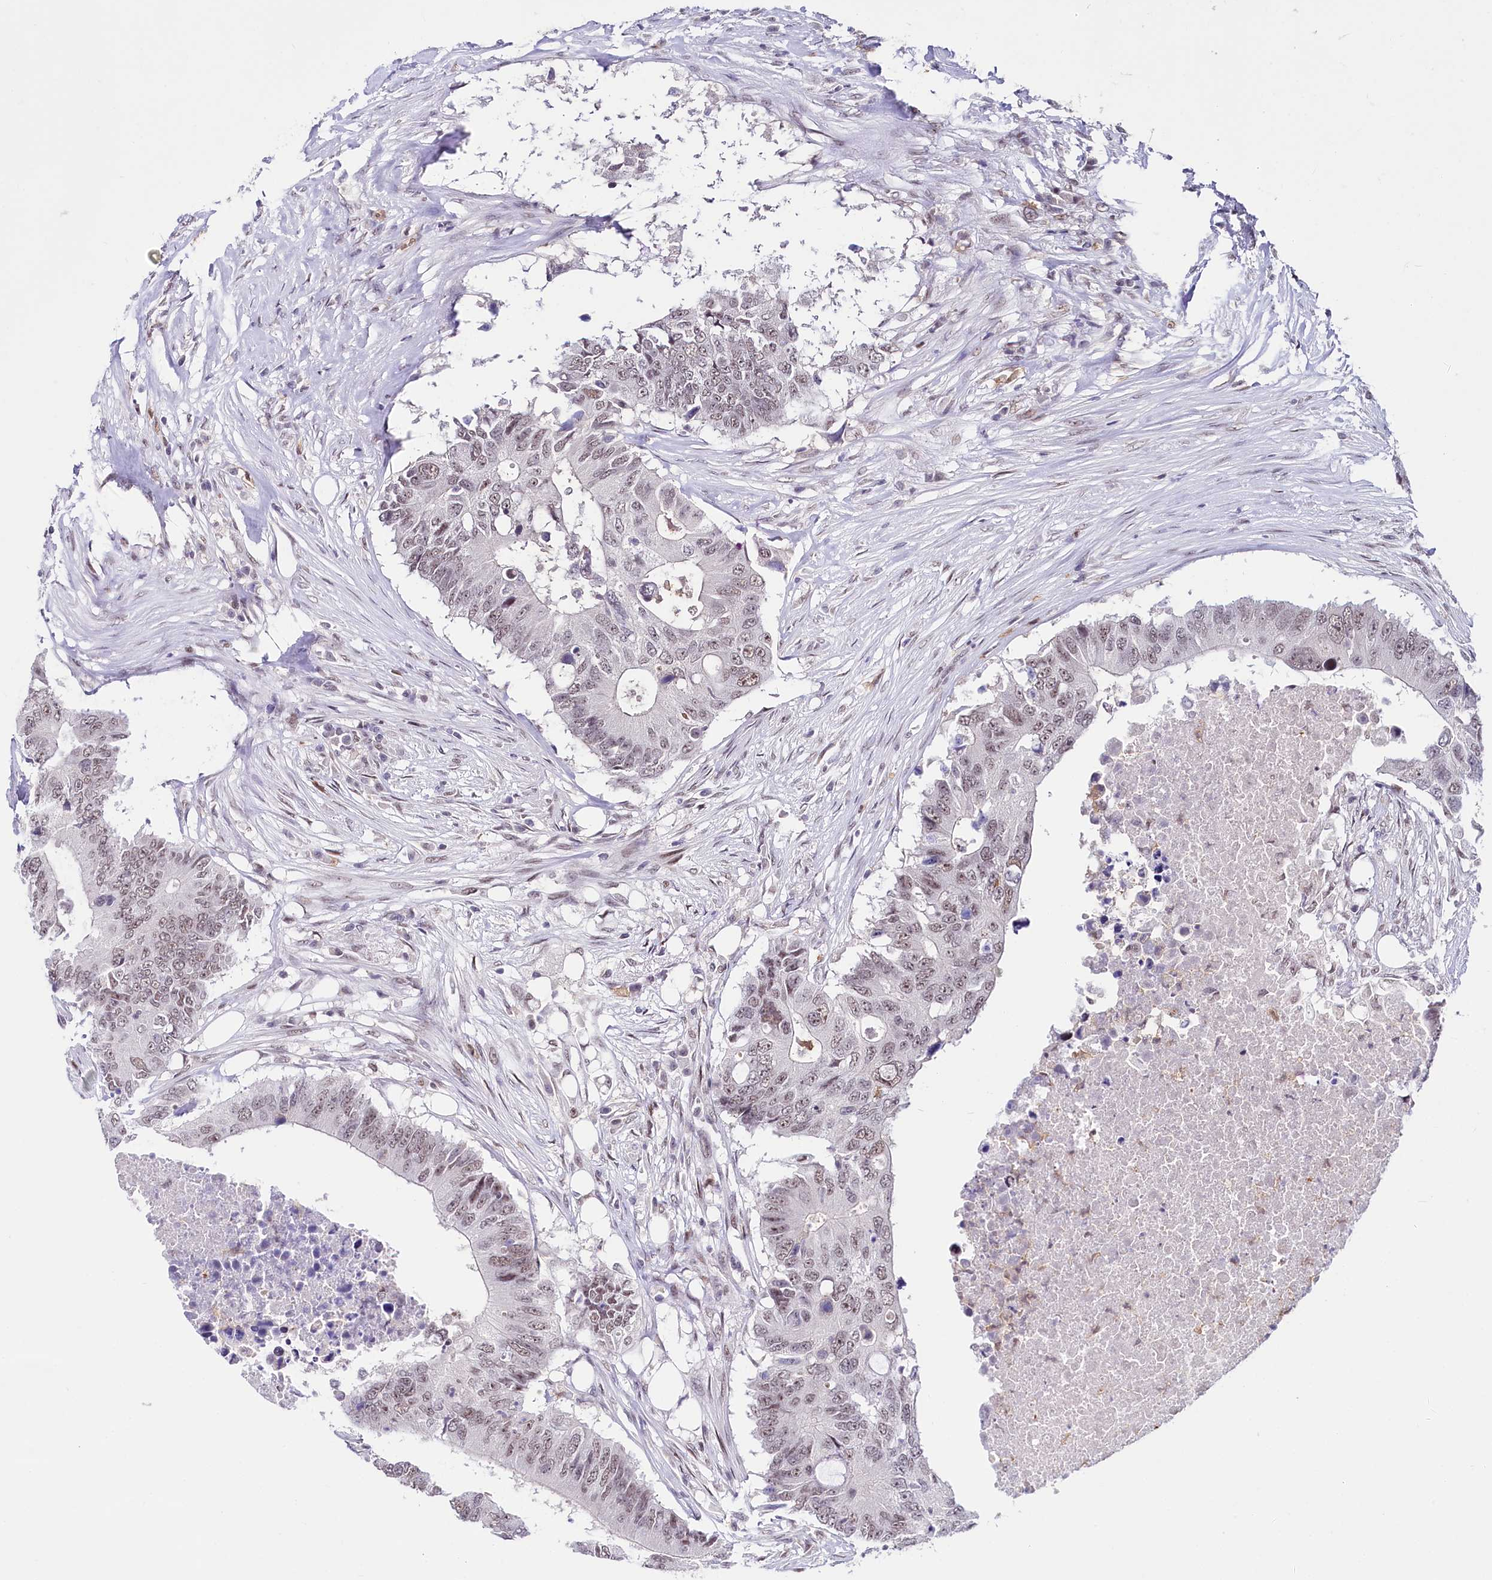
{"staining": {"intensity": "negative", "quantity": "none", "location": "none"}, "tissue": "colorectal cancer", "cell_type": "Tumor cells", "image_type": "cancer", "snomed": [{"axis": "morphology", "description": "Adenocarcinoma, NOS"}, {"axis": "topography", "description": "Colon"}], "caption": "Immunohistochemistry of adenocarcinoma (colorectal) reveals no staining in tumor cells. (DAB IHC, high magnification).", "gene": "SCAF11", "patient": {"sex": "male", "age": 71}}